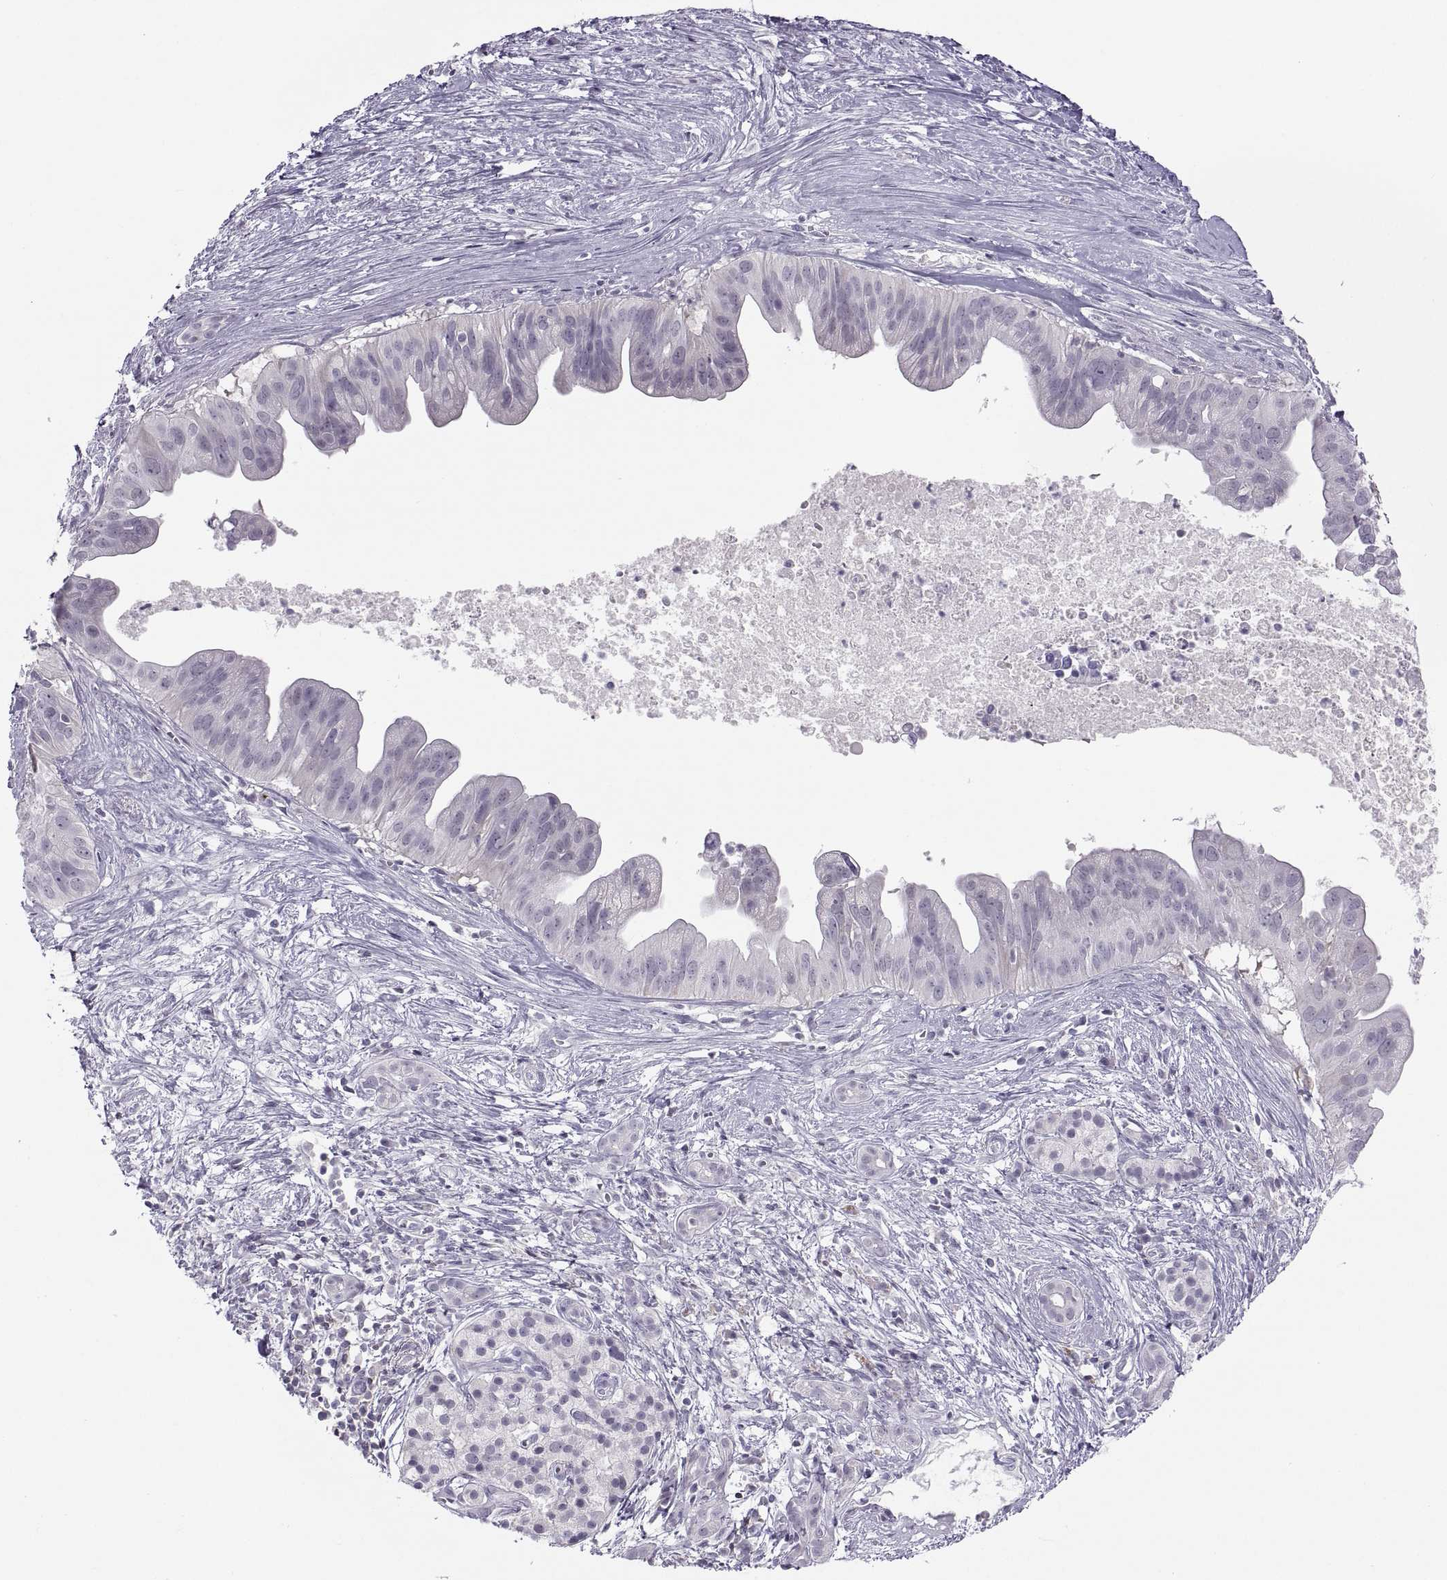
{"staining": {"intensity": "negative", "quantity": "none", "location": "none"}, "tissue": "pancreatic cancer", "cell_type": "Tumor cells", "image_type": "cancer", "snomed": [{"axis": "morphology", "description": "Adenocarcinoma, NOS"}, {"axis": "topography", "description": "Pancreas"}], "caption": "Immunohistochemistry of human pancreatic adenocarcinoma exhibits no expression in tumor cells. (DAB (3,3'-diaminobenzidine) immunohistochemistry (IHC) visualized using brightfield microscopy, high magnification).", "gene": "TTC21A", "patient": {"sex": "male", "age": 61}}